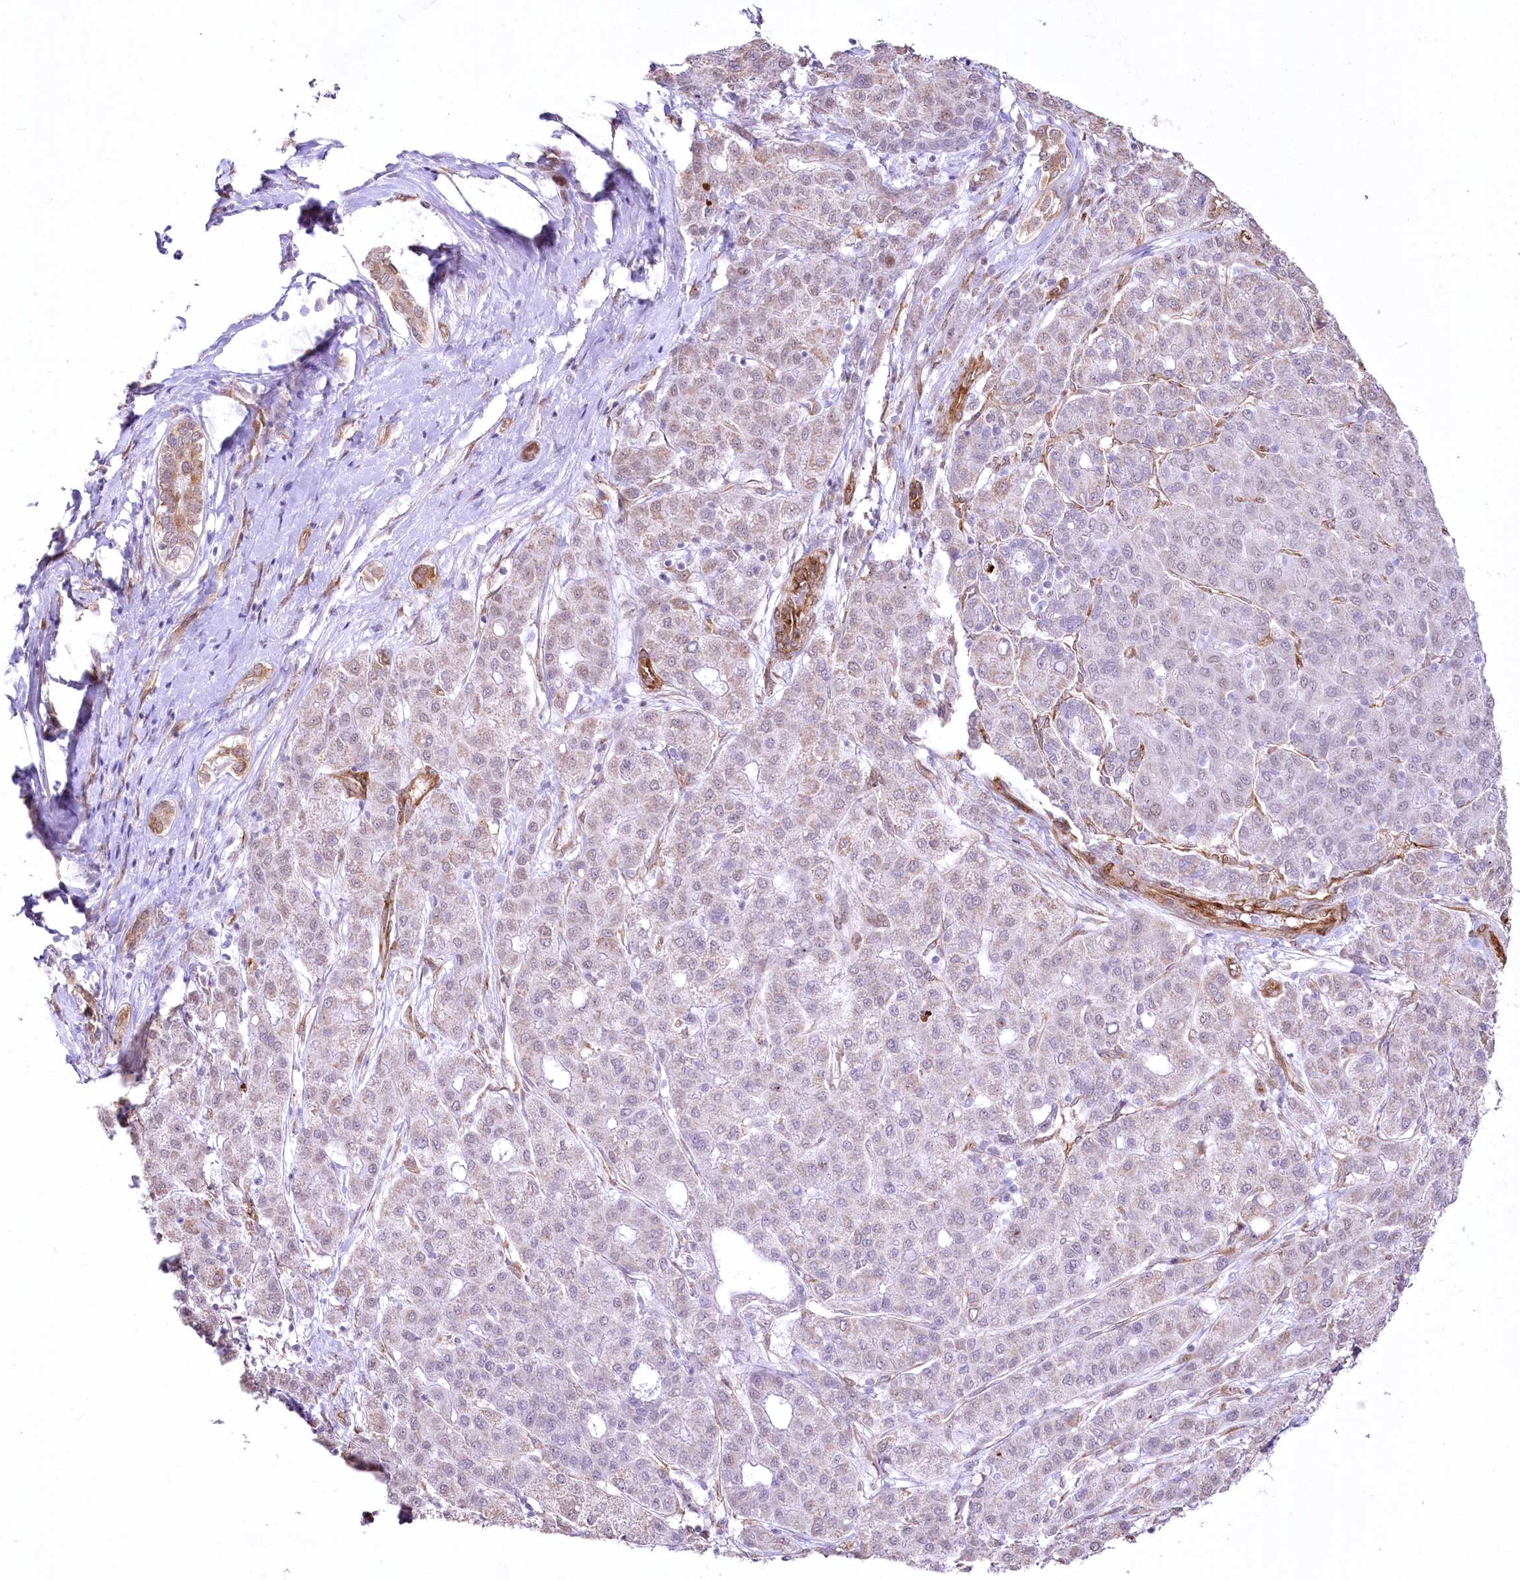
{"staining": {"intensity": "negative", "quantity": "none", "location": "none"}, "tissue": "liver cancer", "cell_type": "Tumor cells", "image_type": "cancer", "snomed": [{"axis": "morphology", "description": "Carcinoma, Hepatocellular, NOS"}, {"axis": "topography", "description": "Liver"}], "caption": "IHC photomicrograph of neoplastic tissue: human liver hepatocellular carcinoma stained with DAB demonstrates no significant protein positivity in tumor cells. (Brightfield microscopy of DAB (3,3'-diaminobenzidine) immunohistochemistry at high magnification).", "gene": "YBX3", "patient": {"sex": "male", "age": 65}}